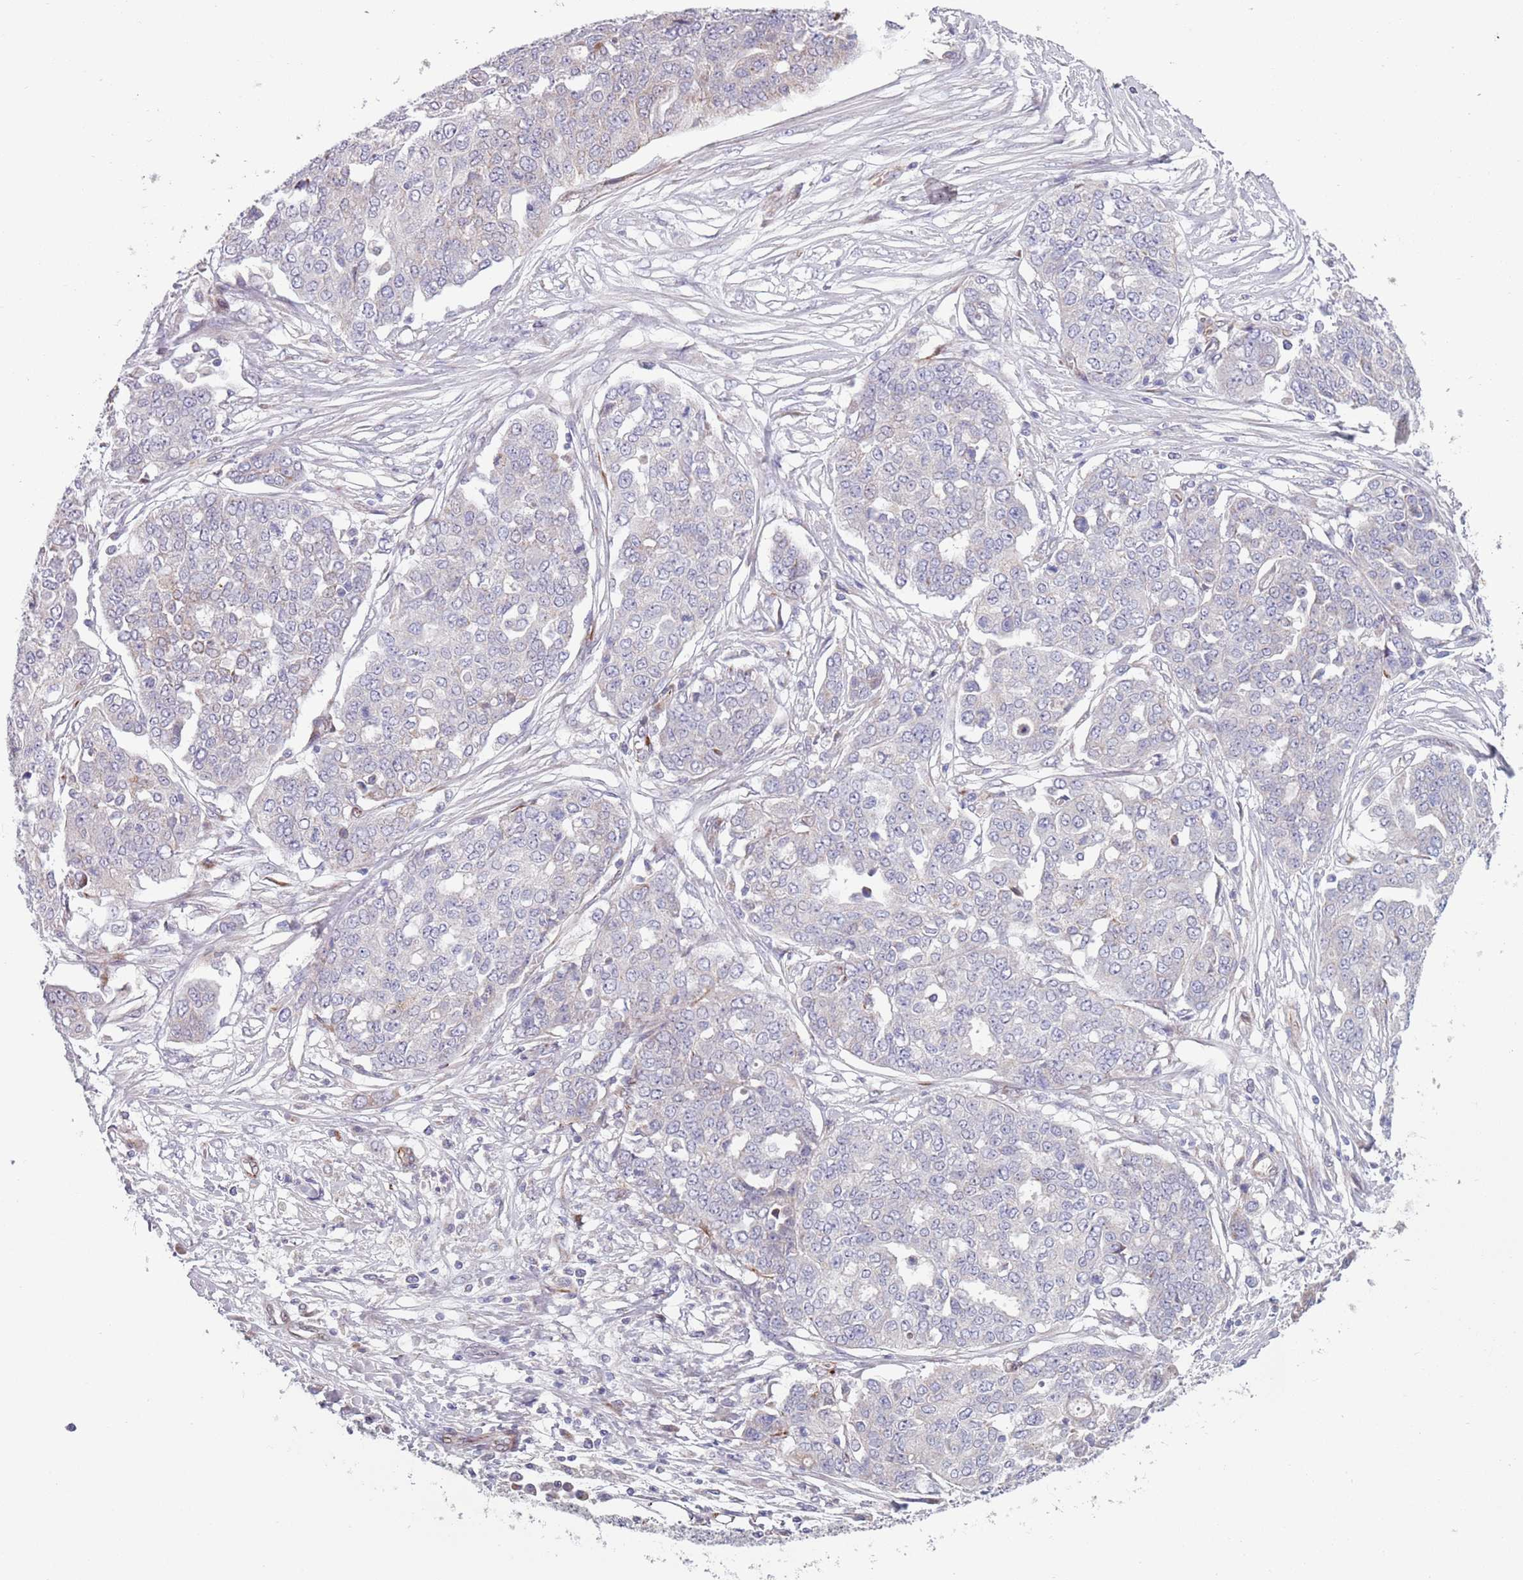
{"staining": {"intensity": "negative", "quantity": "none", "location": "none"}, "tissue": "ovarian cancer", "cell_type": "Tumor cells", "image_type": "cancer", "snomed": [{"axis": "morphology", "description": "Cystadenocarcinoma, serous, NOS"}, {"axis": "topography", "description": "Soft tissue"}, {"axis": "topography", "description": "Ovary"}], "caption": "Human serous cystadenocarcinoma (ovarian) stained for a protein using IHC shows no positivity in tumor cells.", "gene": "TYW1", "patient": {"sex": "female", "age": 57}}